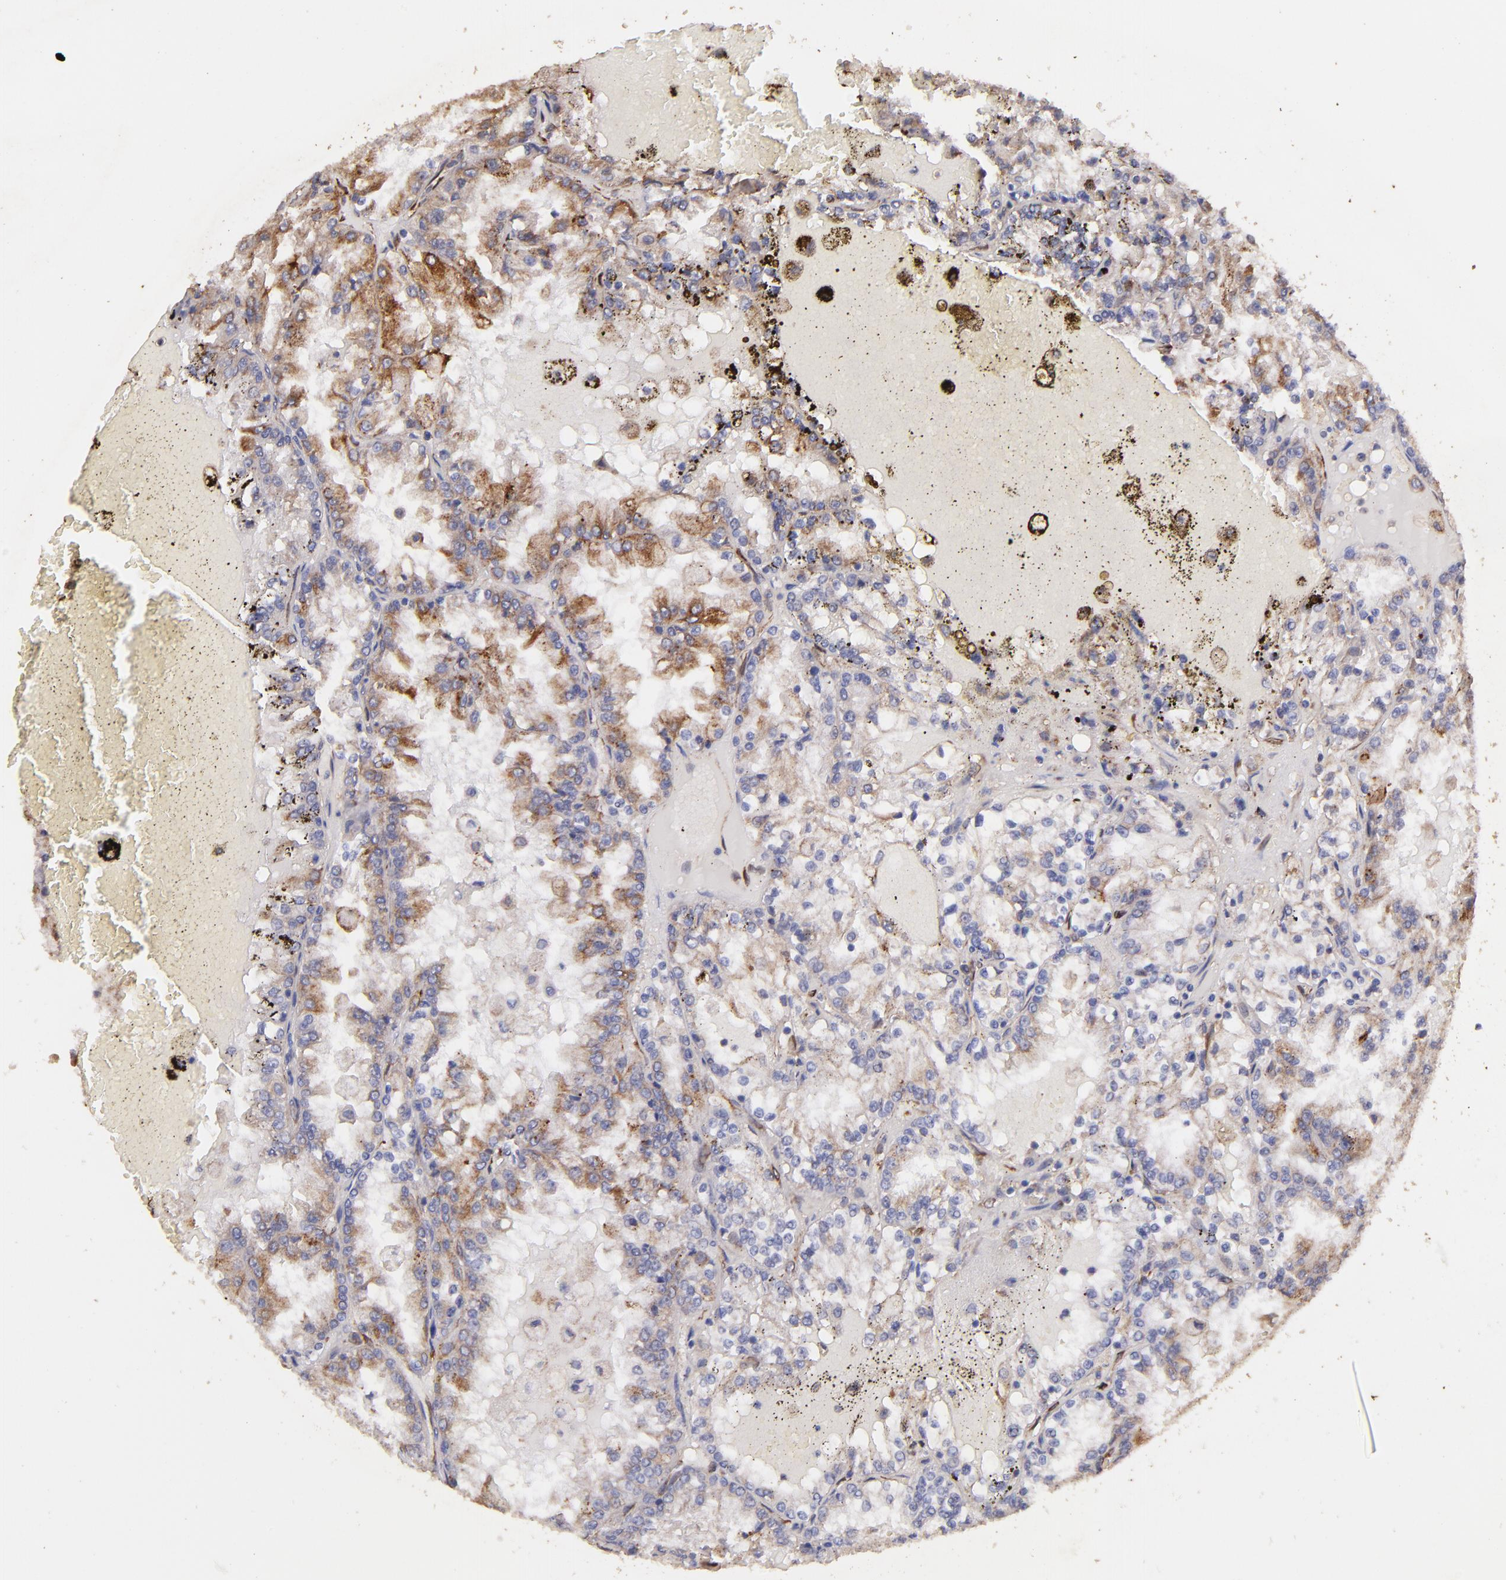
{"staining": {"intensity": "moderate", "quantity": "25%-75%", "location": "cytoplasmic/membranous"}, "tissue": "renal cancer", "cell_type": "Tumor cells", "image_type": "cancer", "snomed": [{"axis": "morphology", "description": "Adenocarcinoma, NOS"}, {"axis": "topography", "description": "Kidney"}], "caption": "Renal cancer was stained to show a protein in brown. There is medium levels of moderate cytoplasmic/membranous expression in about 25%-75% of tumor cells.", "gene": "RET", "patient": {"sex": "female", "age": 56}}